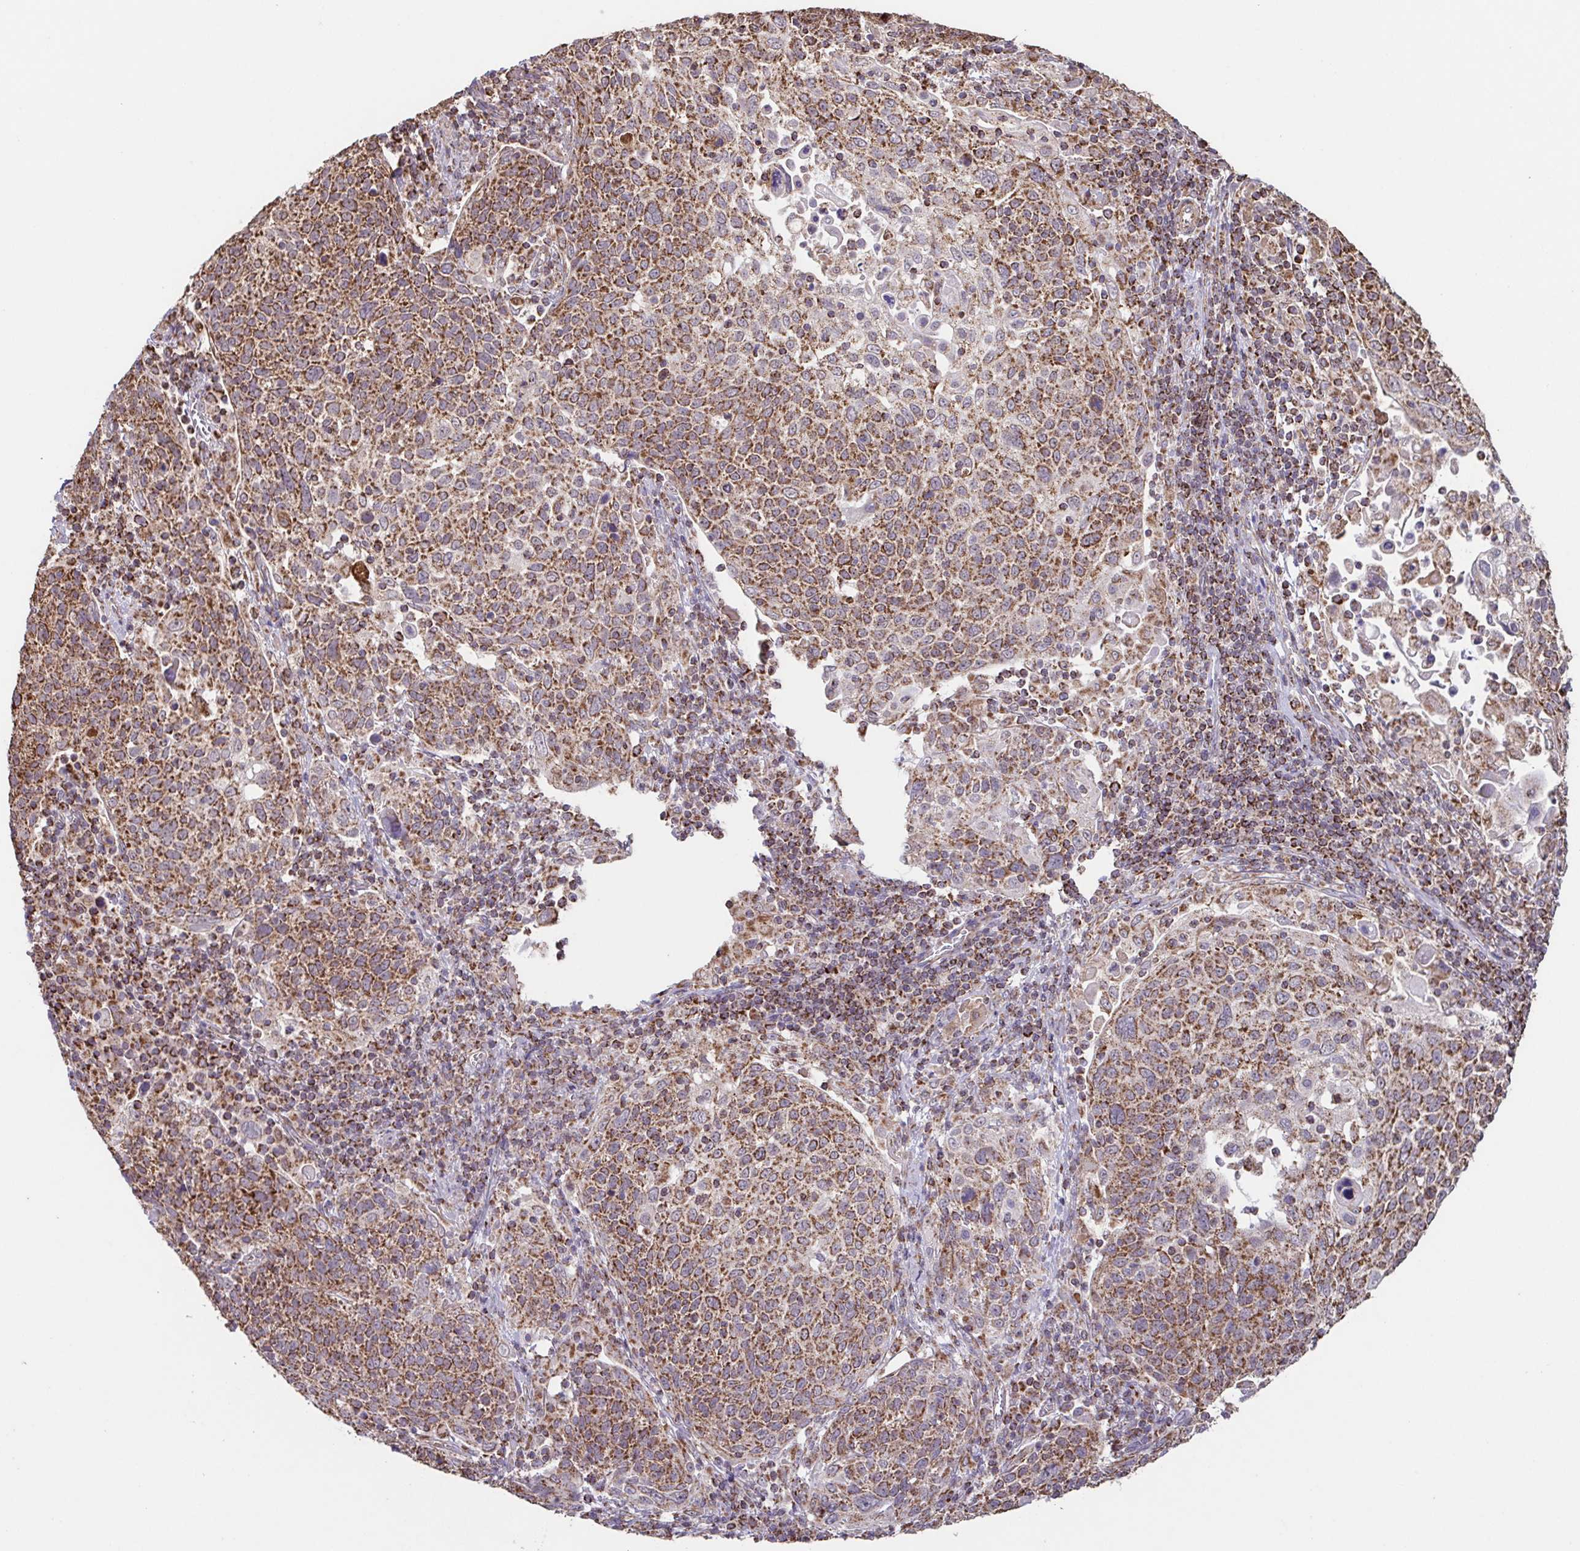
{"staining": {"intensity": "moderate", "quantity": ">75%", "location": "cytoplasmic/membranous"}, "tissue": "cervical cancer", "cell_type": "Tumor cells", "image_type": "cancer", "snomed": [{"axis": "morphology", "description": "Squamous cell carcinoma, NOS"}, {"axis": "topography", "description": "Cervix"}], "caption": "IHC photomicrograph of human squamous cell carcinoma (cervical) stained for a protein (brown), which exhibits medium levels of moderate cytoplasmic/membranous expression in about >75% of tumor cells.", "gene": "DIP2B", "patient": {"sex": "female", "age": 61}}